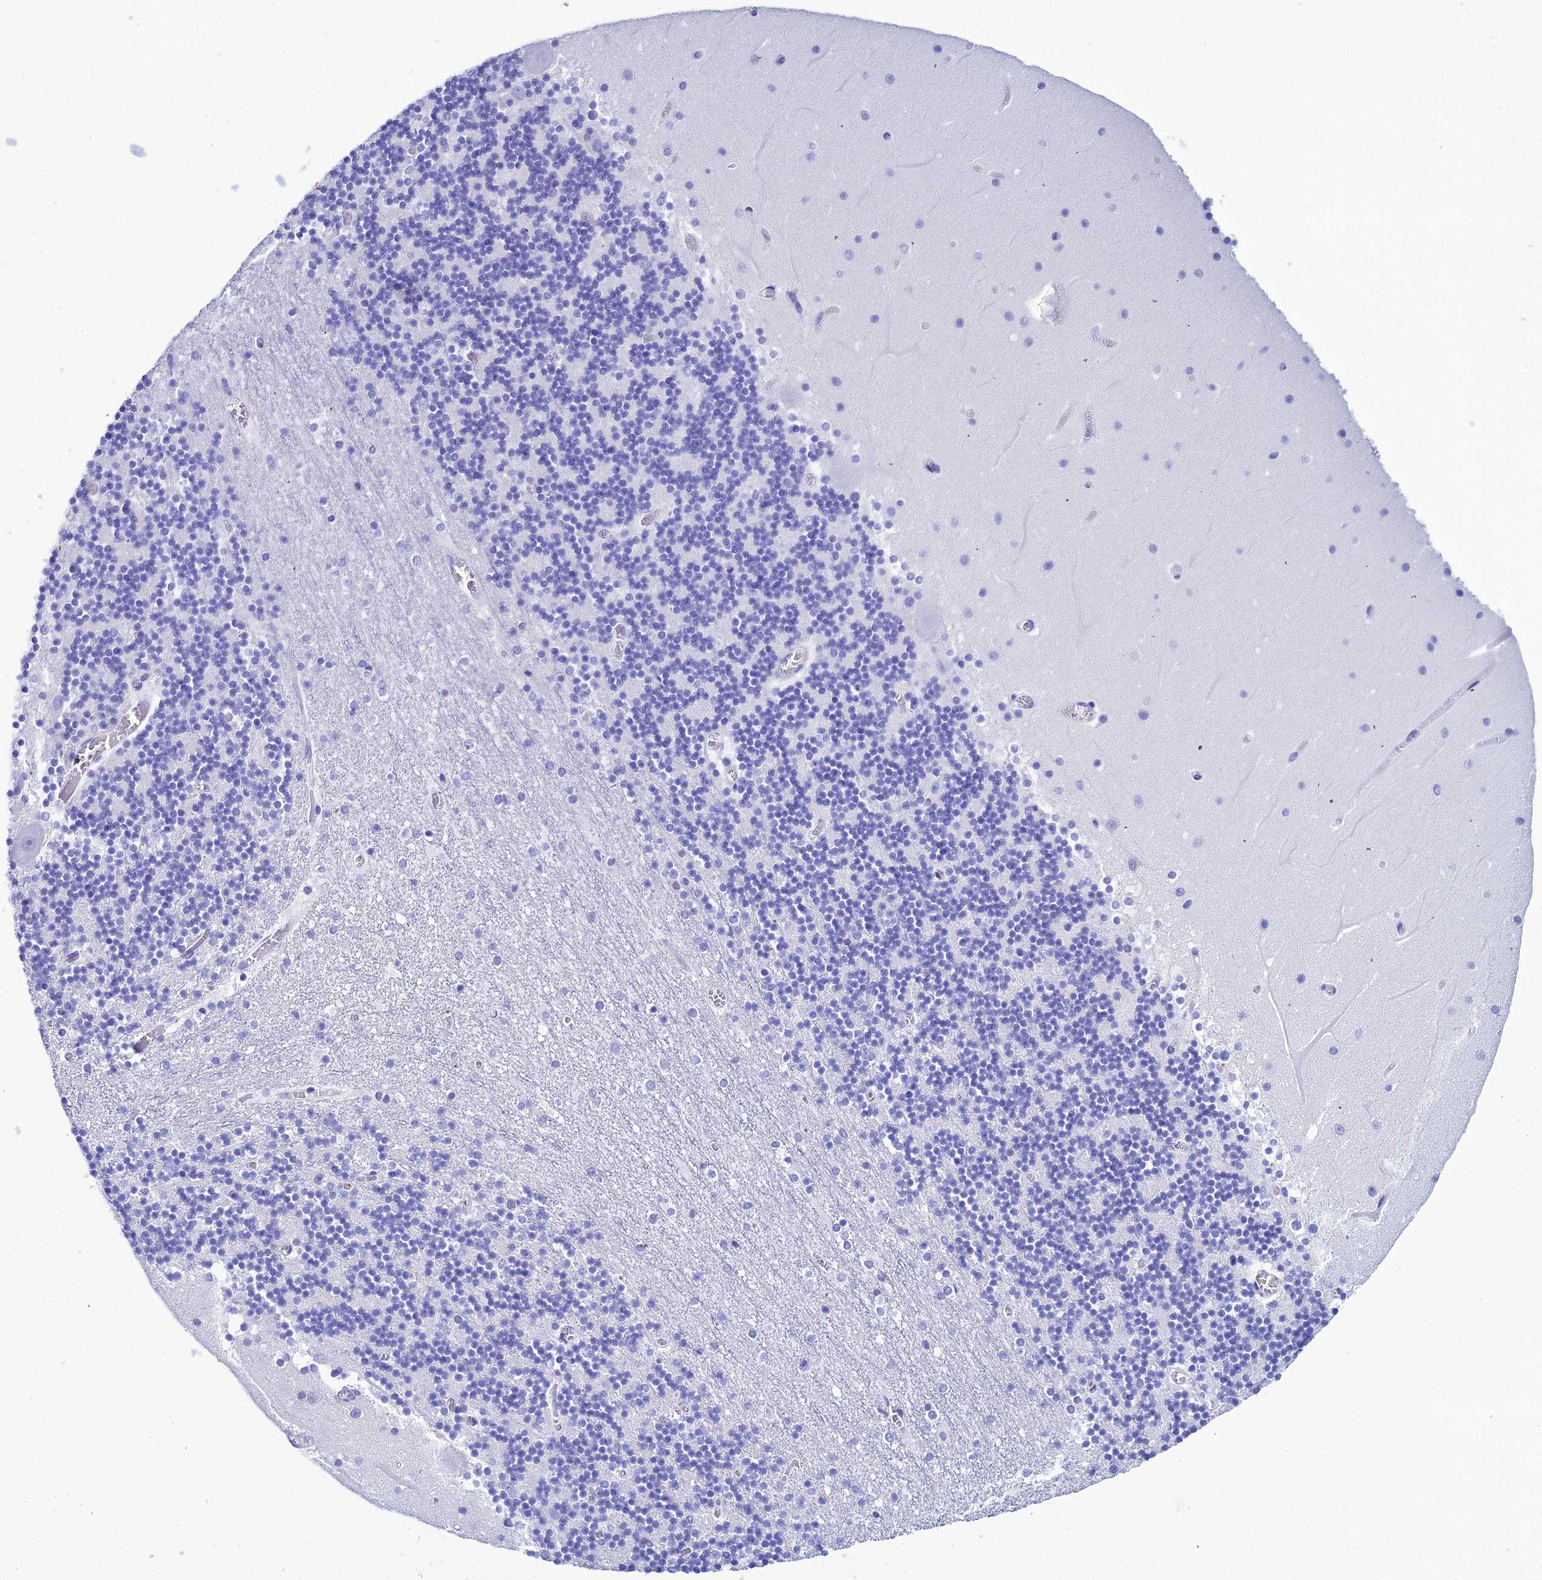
{"staining": {"intensity": "negative", "quantity": "none", "location": "none"}, "tissue": "cerebellum", "cell_type": "Cells in granular layer", "image_type": "normal", "snomed": [{"axis": "morphology", "description": "Normal tissue, NOS"}, {"axis": "topography", "description": "Cerebellum"}], "caption": "Immunohistochemistry (IHC) micrograph of benign cerebellum stained for a protein (brown), which reveals no positivity in cells in granular layer. (DAB (3,3'-diaminobenzidine) immunohistochemistry with hematoxylin counter stain).", "gene": "CELA3A", "patient": {"sex": "female", "age": 28}}